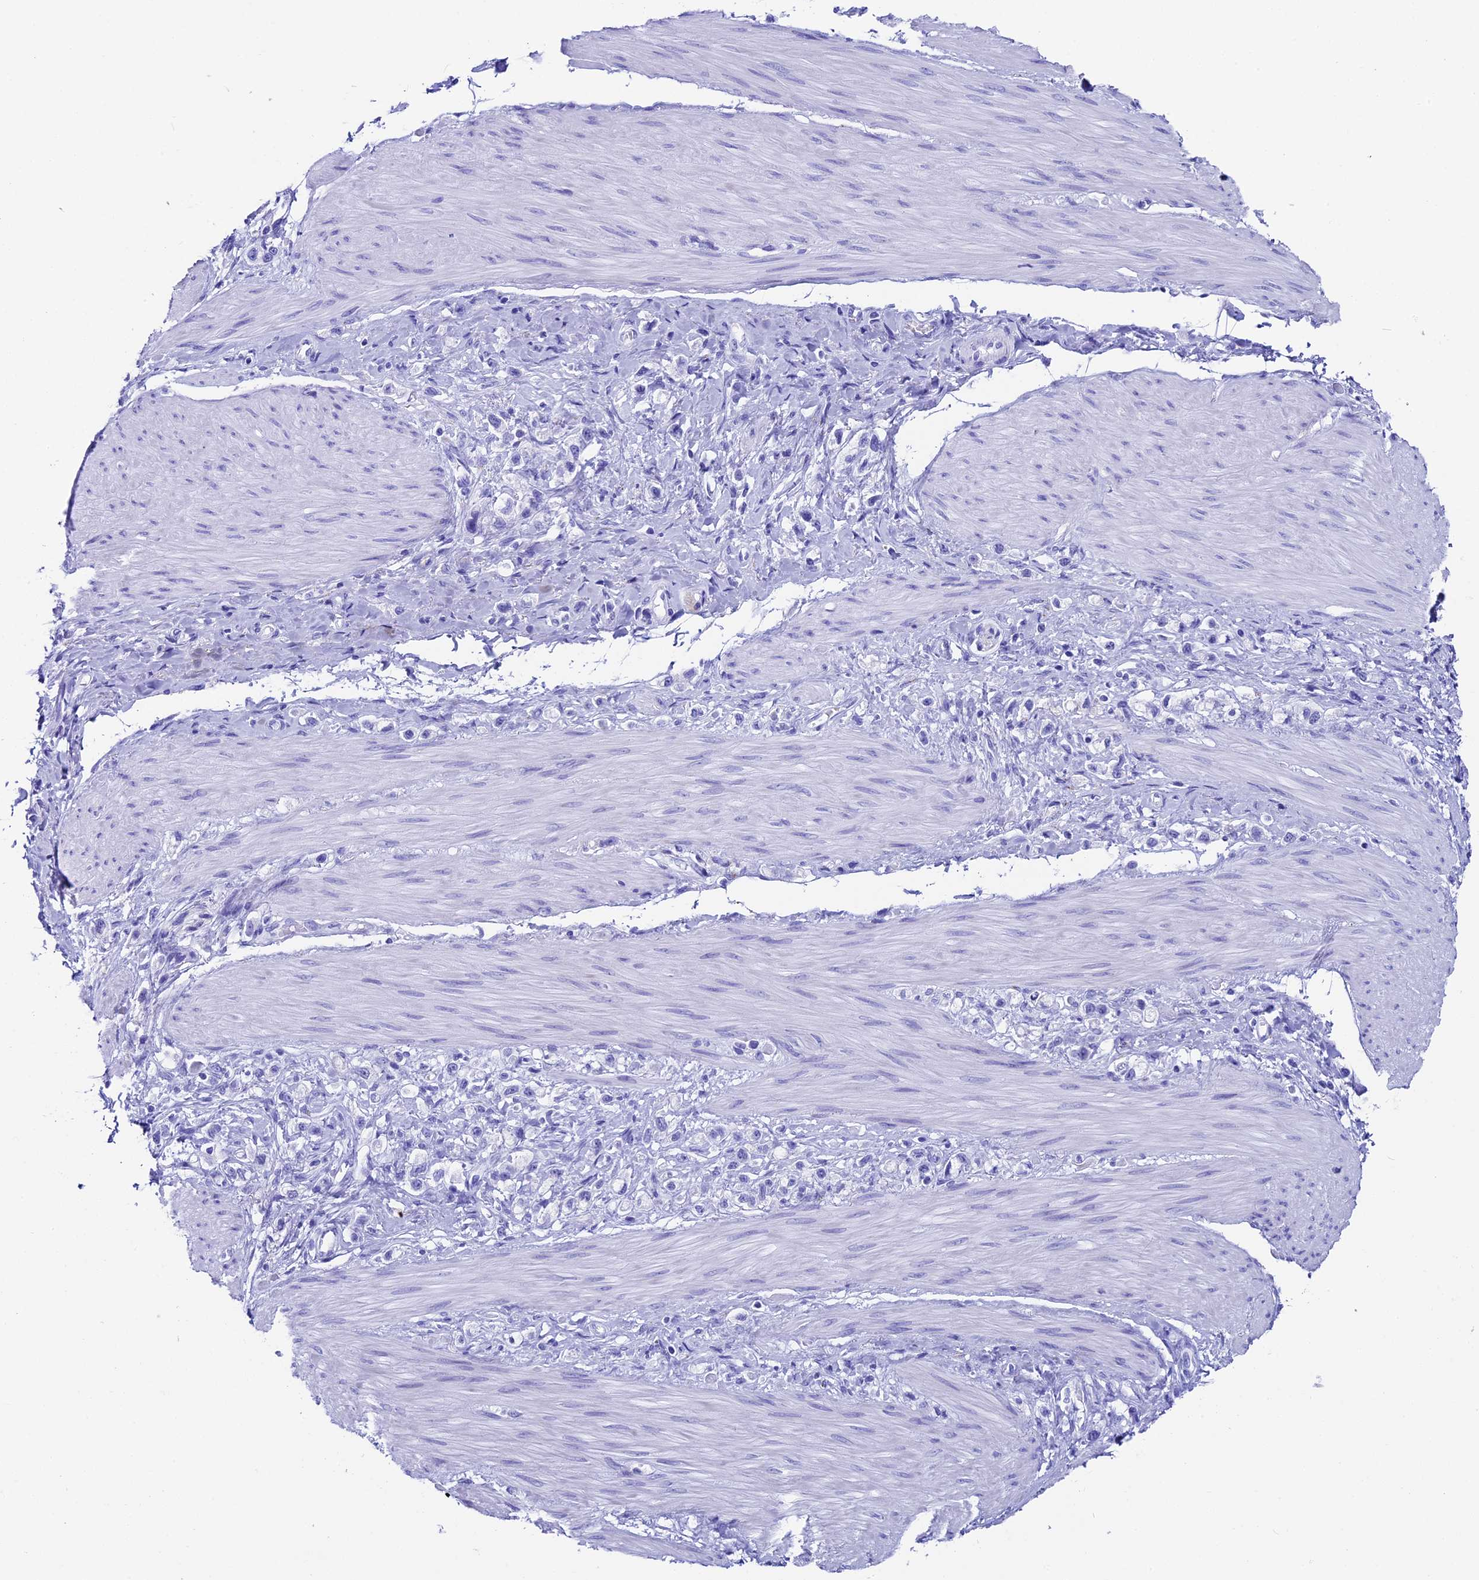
{"staining": {"intensity": "negative", "quantity": "none", "location": "none"}, "tissue": "stomach cancer", "cell_type": "Tumor cells", "image_type": "cancer", "snomed": [{"axis": "morphology", "description": "Adenocarcinoma, NOS"}, {"axis": "topography", "description": "Stomach"}], "caption": "A high-resolution photomicrograph shows IHC staining of stomach cancer, which exhibits no significant expression in tumor cells.", "gene": "AP3B2", "patient": {"sex": "female", "age": 65}}